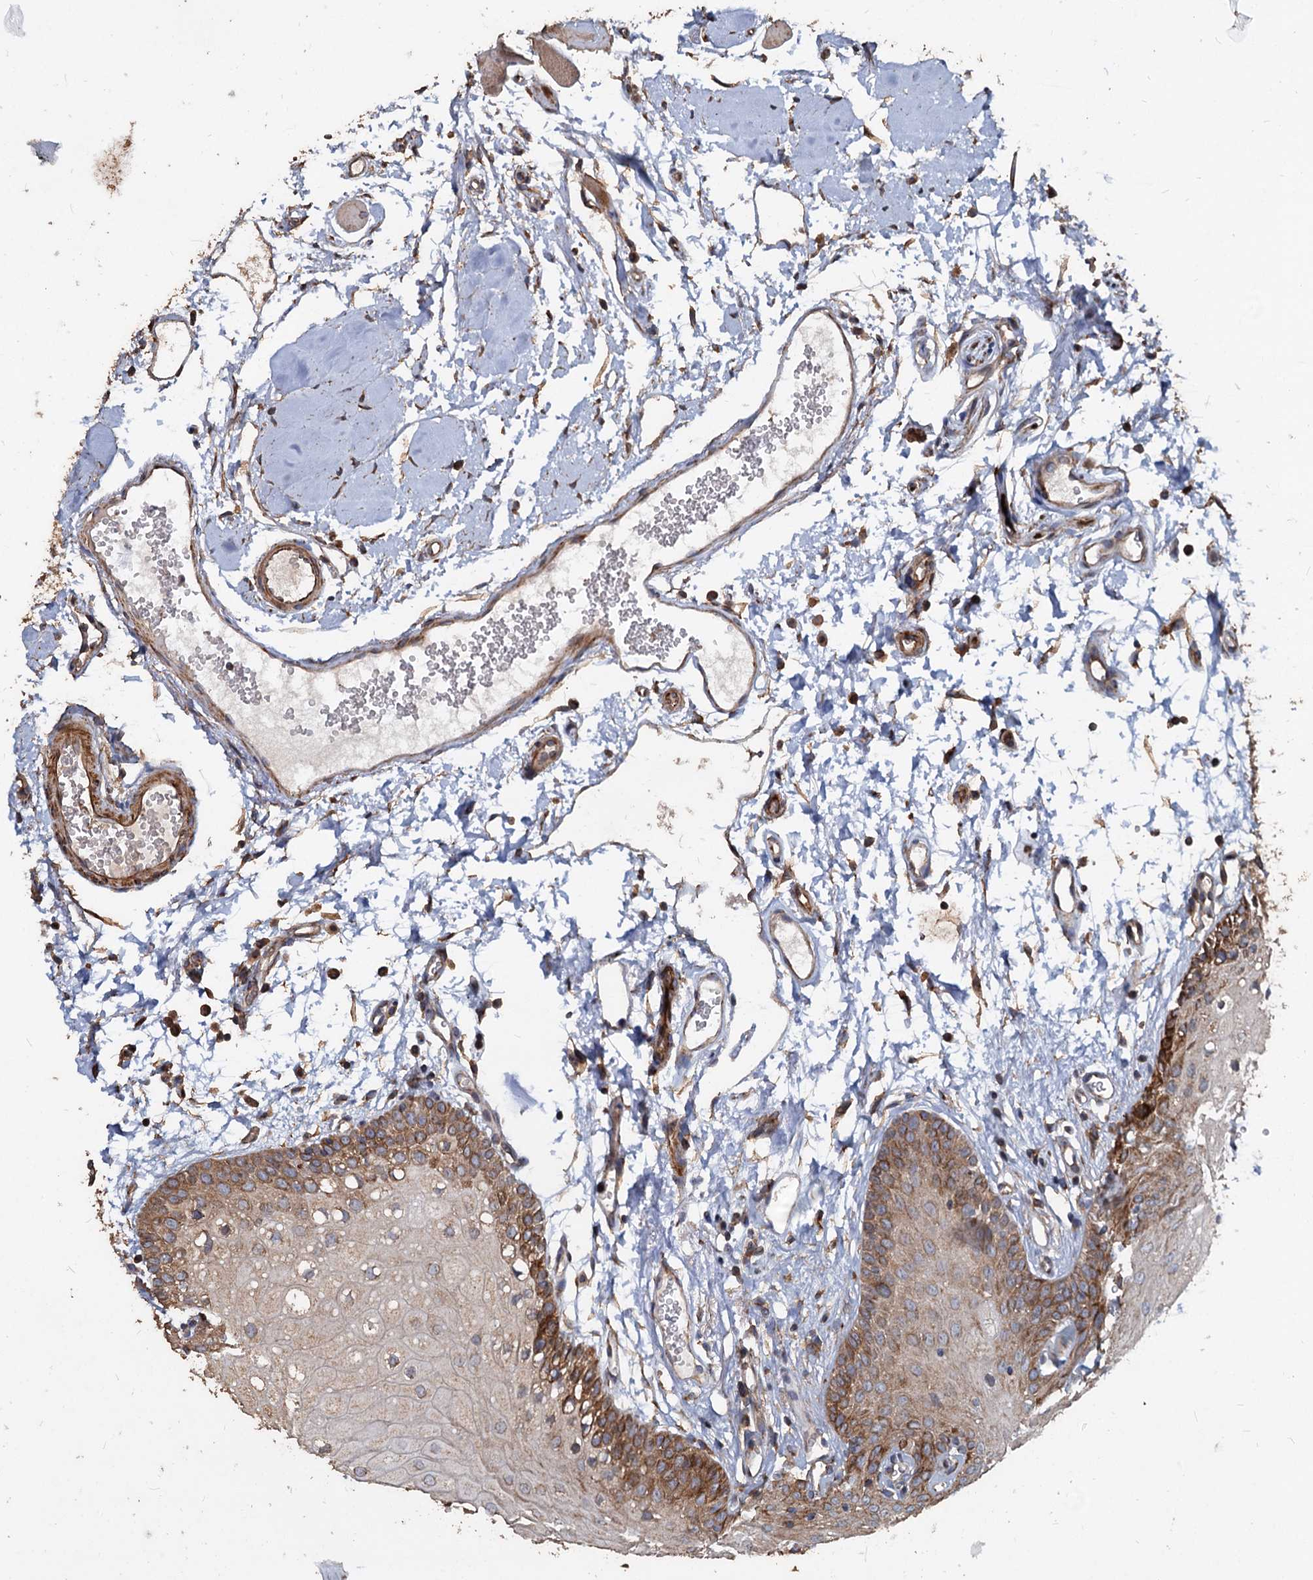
{"staining": {"intensity": "moderate", "quantity": ">75%", "location": "cytoplasmic/membranous"}, "tissue": "oral mucosa", "cell_type": "Squamous epithelial cells", "image_type": "normal", "snomed": [{"axis": "morphology", "description": "Normal tissue, NOS"}, {"axis": "topography", "description": "Oral tissue"}, {"axis": "topography", "description": "Tounge, NOS"}], "caption": "DAB (3,3'-diaminobenzidine) immunohistochemical staining of unremarkable oral mucosa demonstrates moderate cytoplasmic/membranous protein expression in approximately >75% of squamous epithelial cells. (DAB (3,3'-diaminobenzidine) IHC, brown staining for protein, blue staining for nuclei).", "gene": "DEPDC4", "patient": {"sex": "female", "age": 73}}